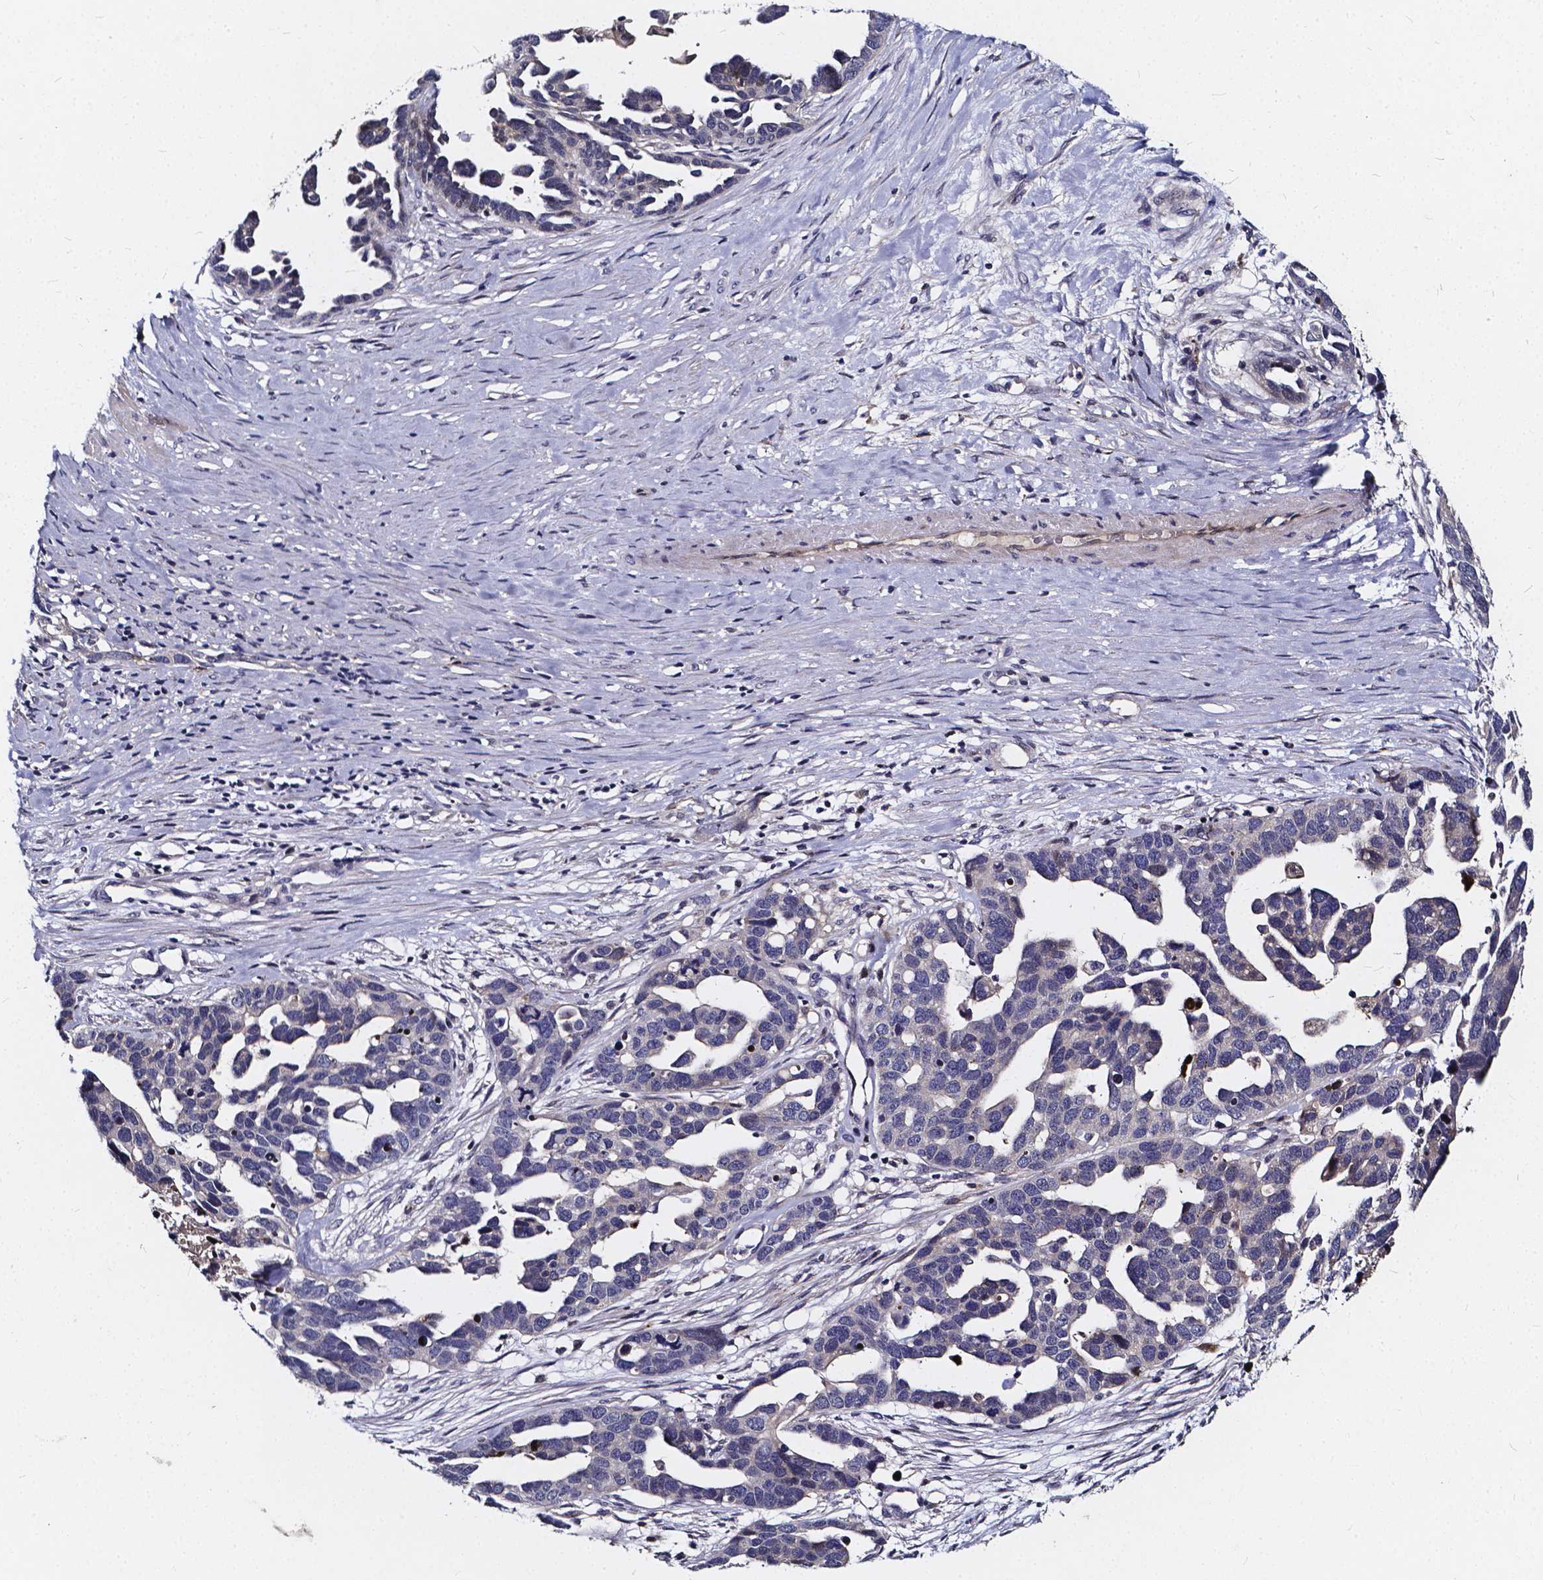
{"staining": {"intensity": "negative", "quantity": "none", "location": "none"}, "tissue": "ovarian cancer", "cell_type": "Tumor cells", "image_type": "cancer", "snomed": [{"axis": "morphology", "description": "Cystadenocarcinoma, serous, NOS"}, {"axis": "topography", "description": "Ovary"}], "caption": "Serous cystadenocarcinoma (ovarian) was stained to show a protein in brown. There is no significant positivity in tumor cells.", "gene": "SOWAHA", "patient": {"sex": "female", "age": 54}}